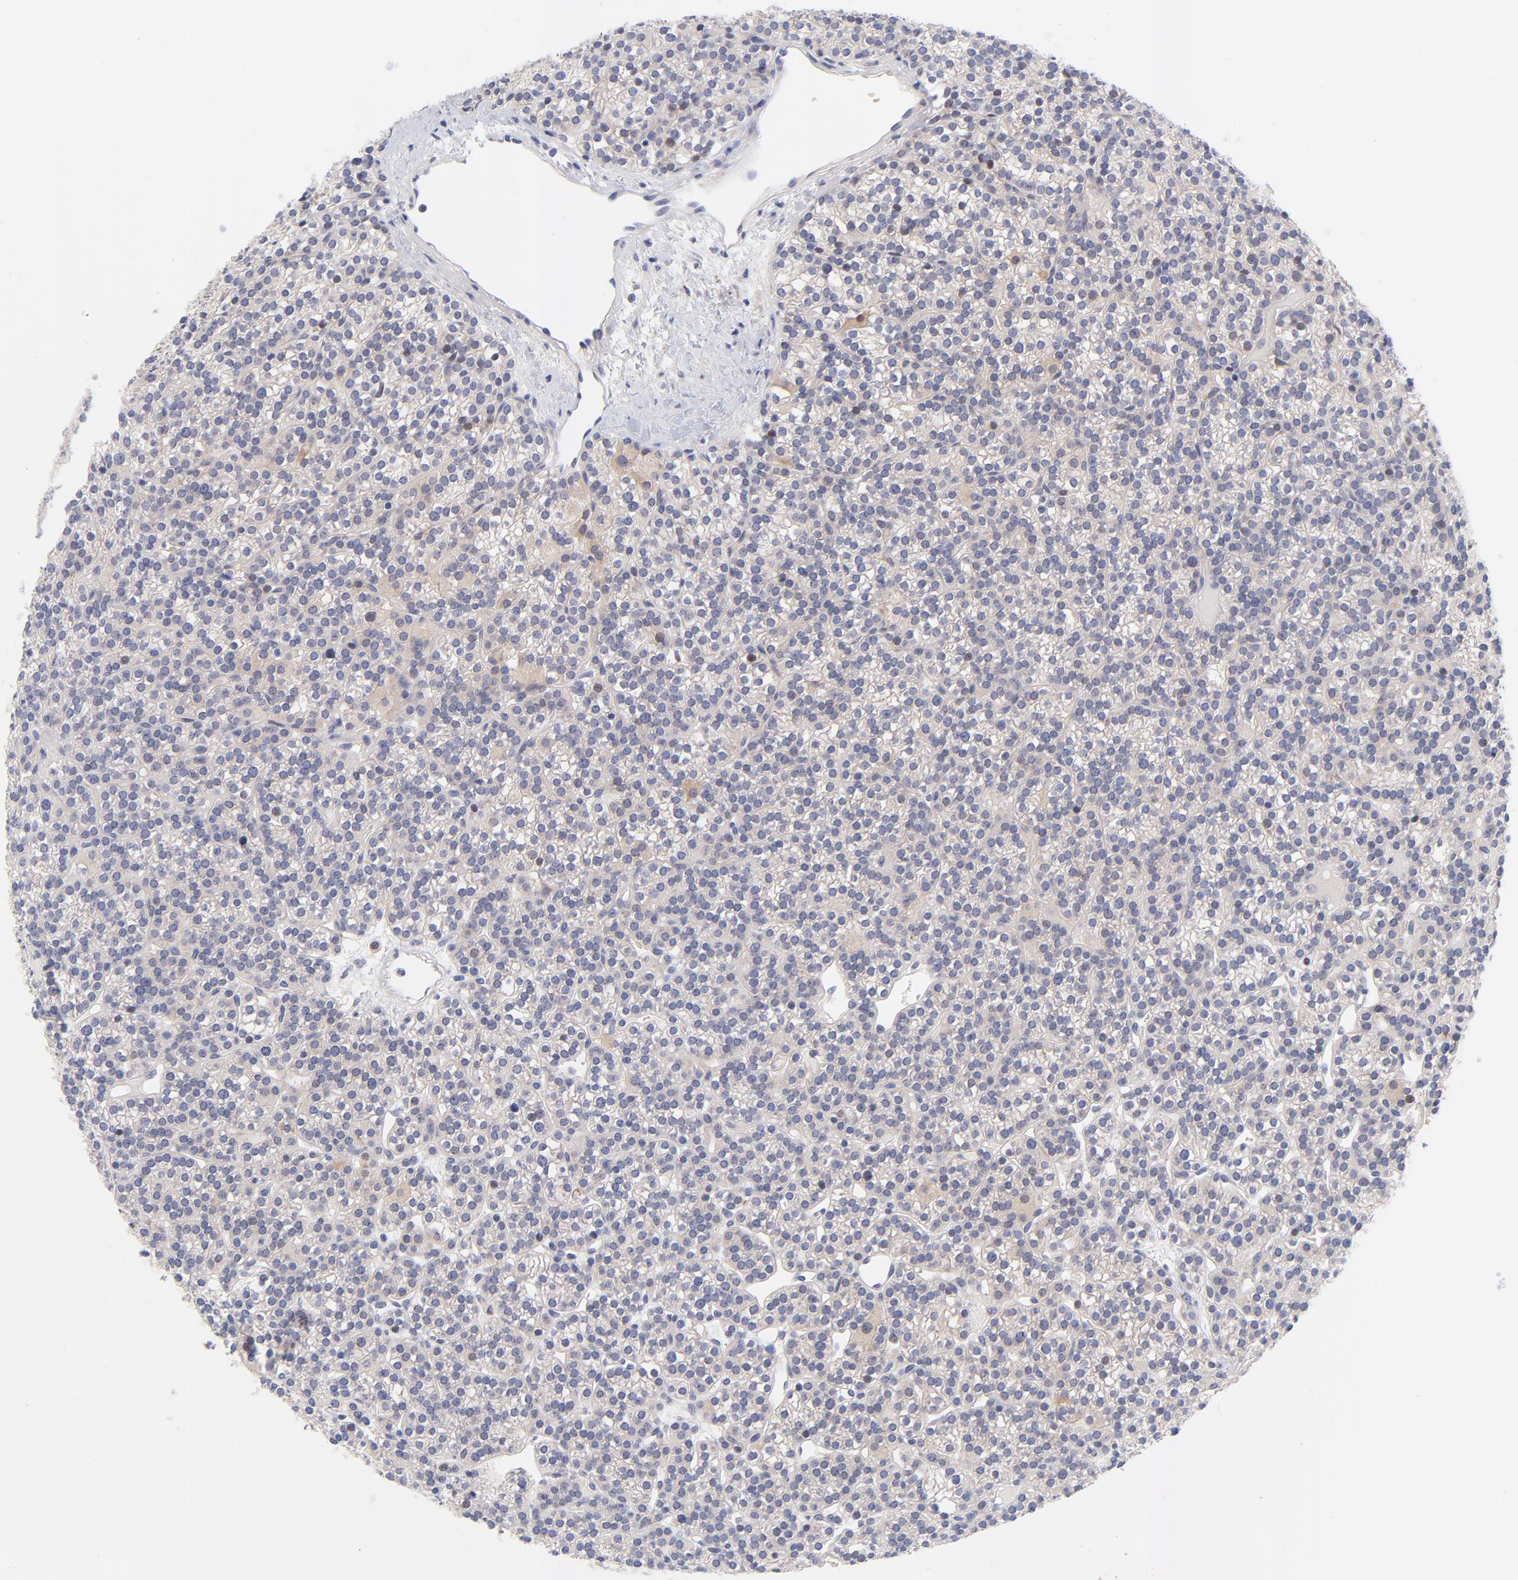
{"staining": {"intensity": "weak", "quantity": ">75%", "location": "cytoplasmic/membranous"}, "tissue": "parathyroid gland", "cell_type": "Glandular cells", "image_type": "normal", "snomed": [{"axis": "morphology", "description": "Normal tissue, NOS"}, {"axis": "topography", "description": "Parathyroid gland"}], "caption": "Brown immunohistochemical staining in benign human parathyroid gland displays weak cytoplasmic/membranous positivity in about >75% of glandular cells.", "gene": "AFF2", "patient": {"sex": "female", "age": 50}}